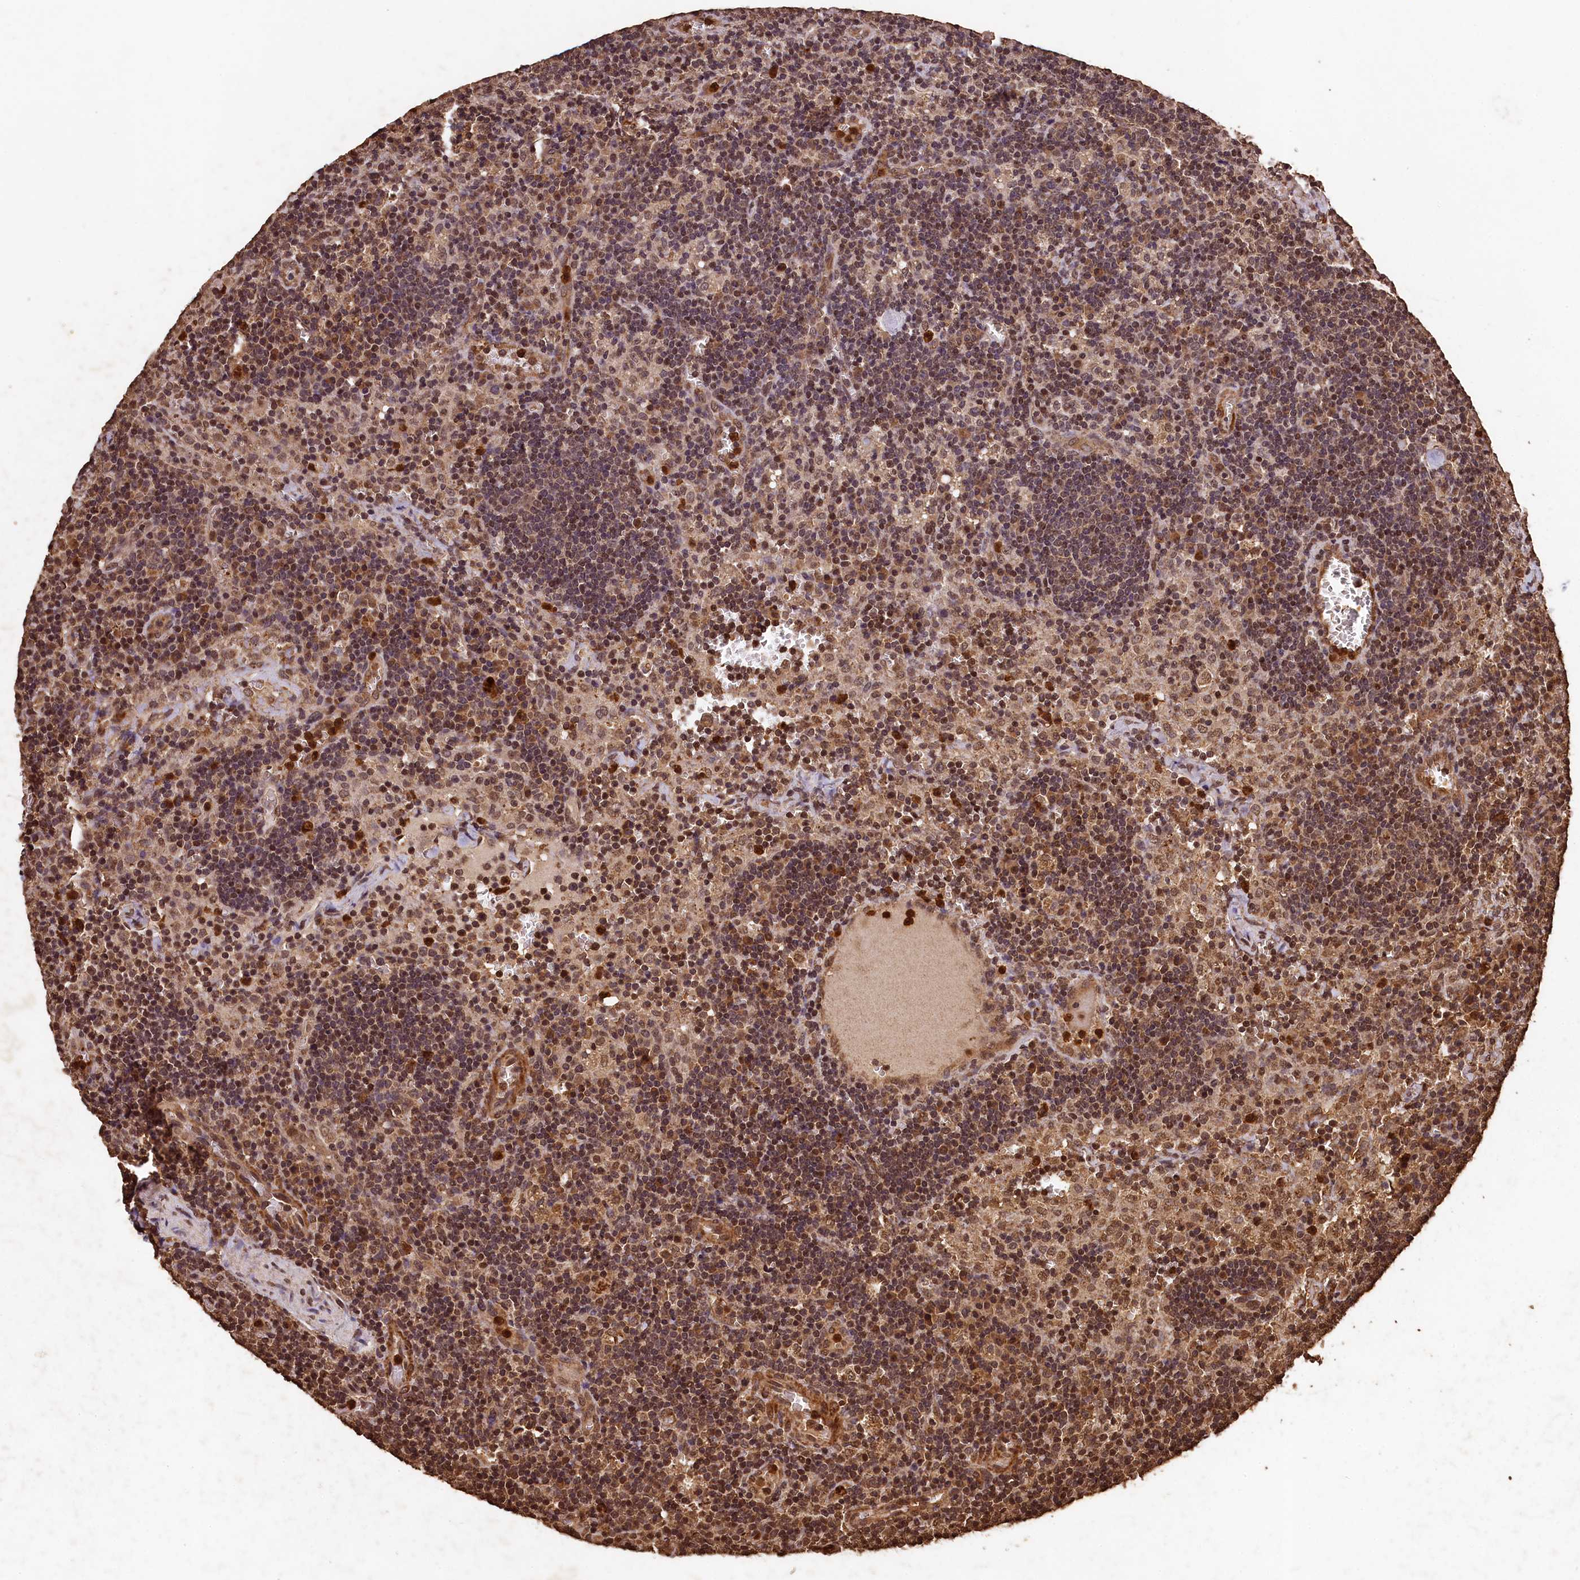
{"staining": {"intensity": "moderate", "quantity": ">75%", "location": "cytoplasmic/membranous,nuclear"}, "tissue": "lymph node", "cell_type": "Germinal center cells", "image_type": "normal", "snomed": [{"axis": "morphology", "description": "Normal tissue, NOS"}, {"axis": "topography", "description": "Lymph node"}], "caption": "IHC micrograph of normal human lymph node stained for a protein (brown), which demonstrates medium levels of moderate cytoplasmic/membranous,nuclear staining in approximately >75% of germinal center cells.", "gene": "CEP57L1", "patient": {"sex": "male", "age": 58}}